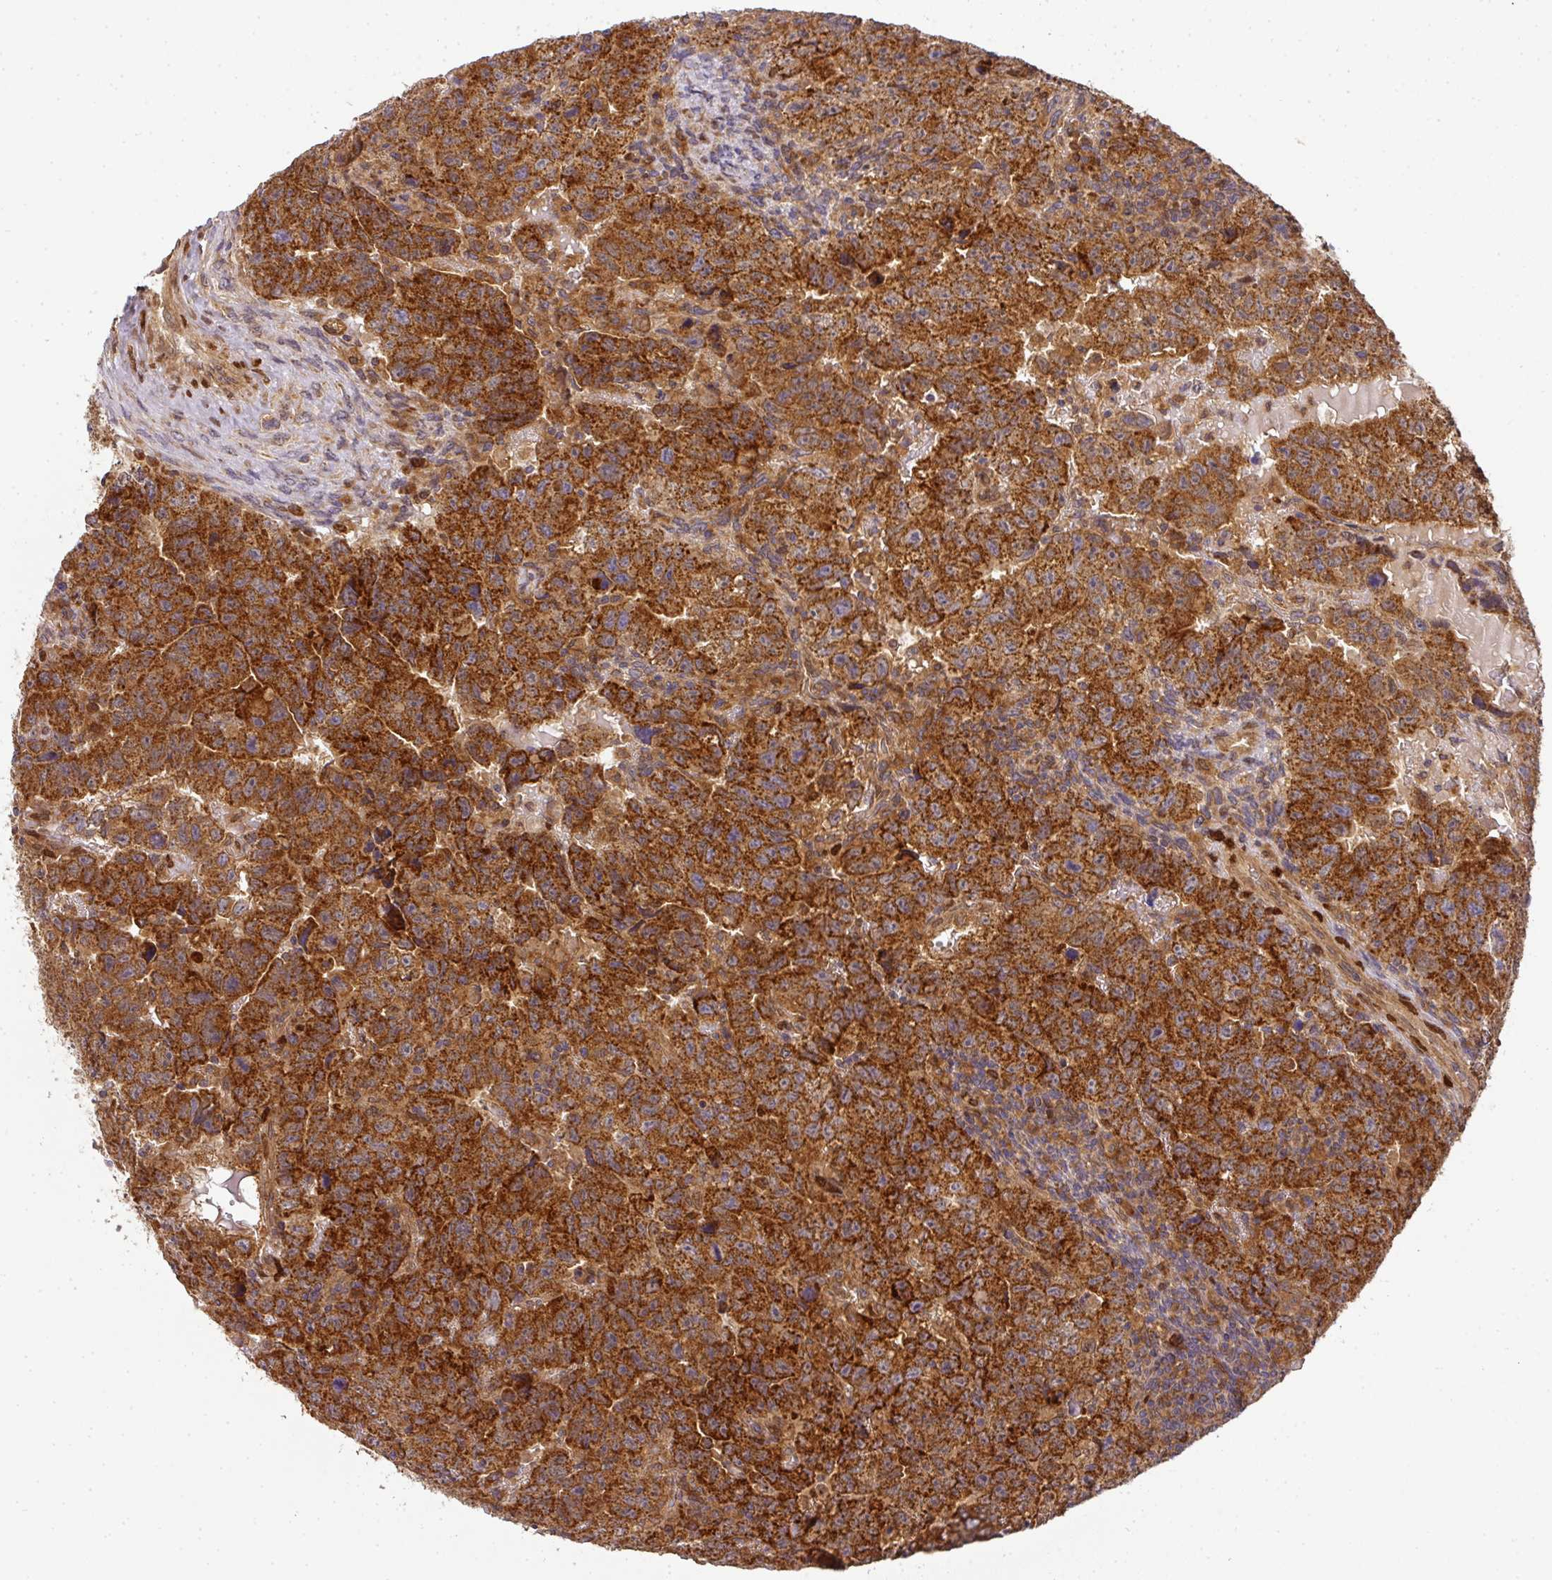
{"staining": {"intensity": "strong", "quantity": ">75%", "location": "cytoplasmic/membranous"}, "tissue": "testis cancer", "cell_type": "Tumor cells", "image_type": "cancer", "snomed": [{"axis": "morphology", "description": "Carcinoma, Embryonal, NOS"}, {"axis": "topography", "description": "Testis"}], "caption": "An IHC photomicrograph of tumor tissue is shown. Protein staining in brown shows strong cytoplasmic/membranous positivity in testis cancer (embryonal carcinoma) within tumor cells. The staining is performed using DAB (3,3'-diaminobenzidine) brown chromogen to label protein expression. The nuclei are counter-stained blue using hematoxylin.", "gene": "MALSU1", "patient": {"sex": "male", "age": 24}}